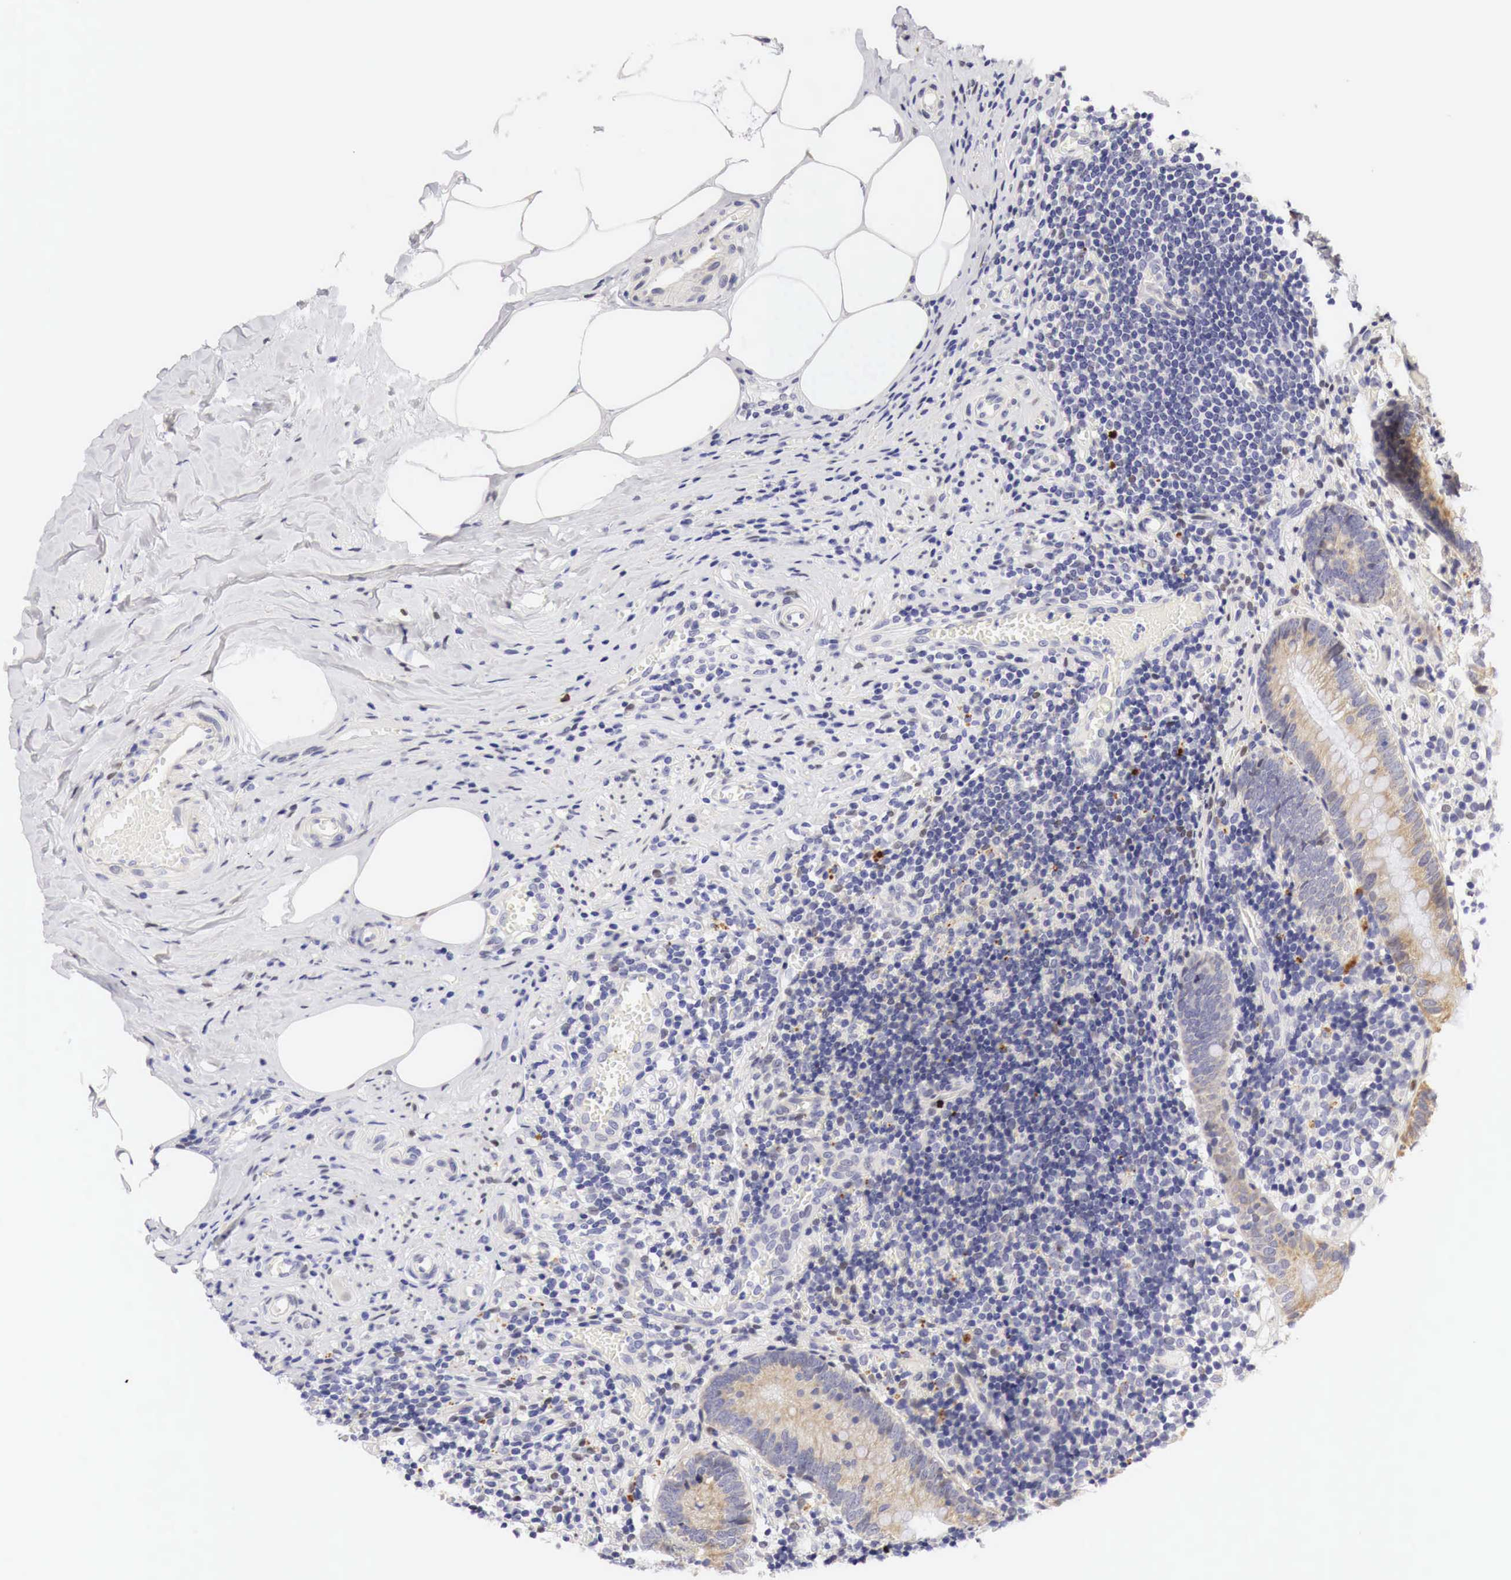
{"staining": {"intensity": "weak", "quantity": "<25%", "location": "cytoplasmic/membranous"}, "tissue": "appendix", "cell_type": "Glandular cells", "image_type": "normal", "snomed": [{"axis": "morphology", "description": "Normal tissue, NOS"}, {"axis": "topography", "description": "Appendix"}], "caption": "Photomicrograph shows no significant protein positivity in glandular cells of unremarkable appendix. (Immunohistochemistry (ihc), brightfield microscopy, high magnification).", "gene": "CASP3", "patient": {"sex": "male", "age": 25}}